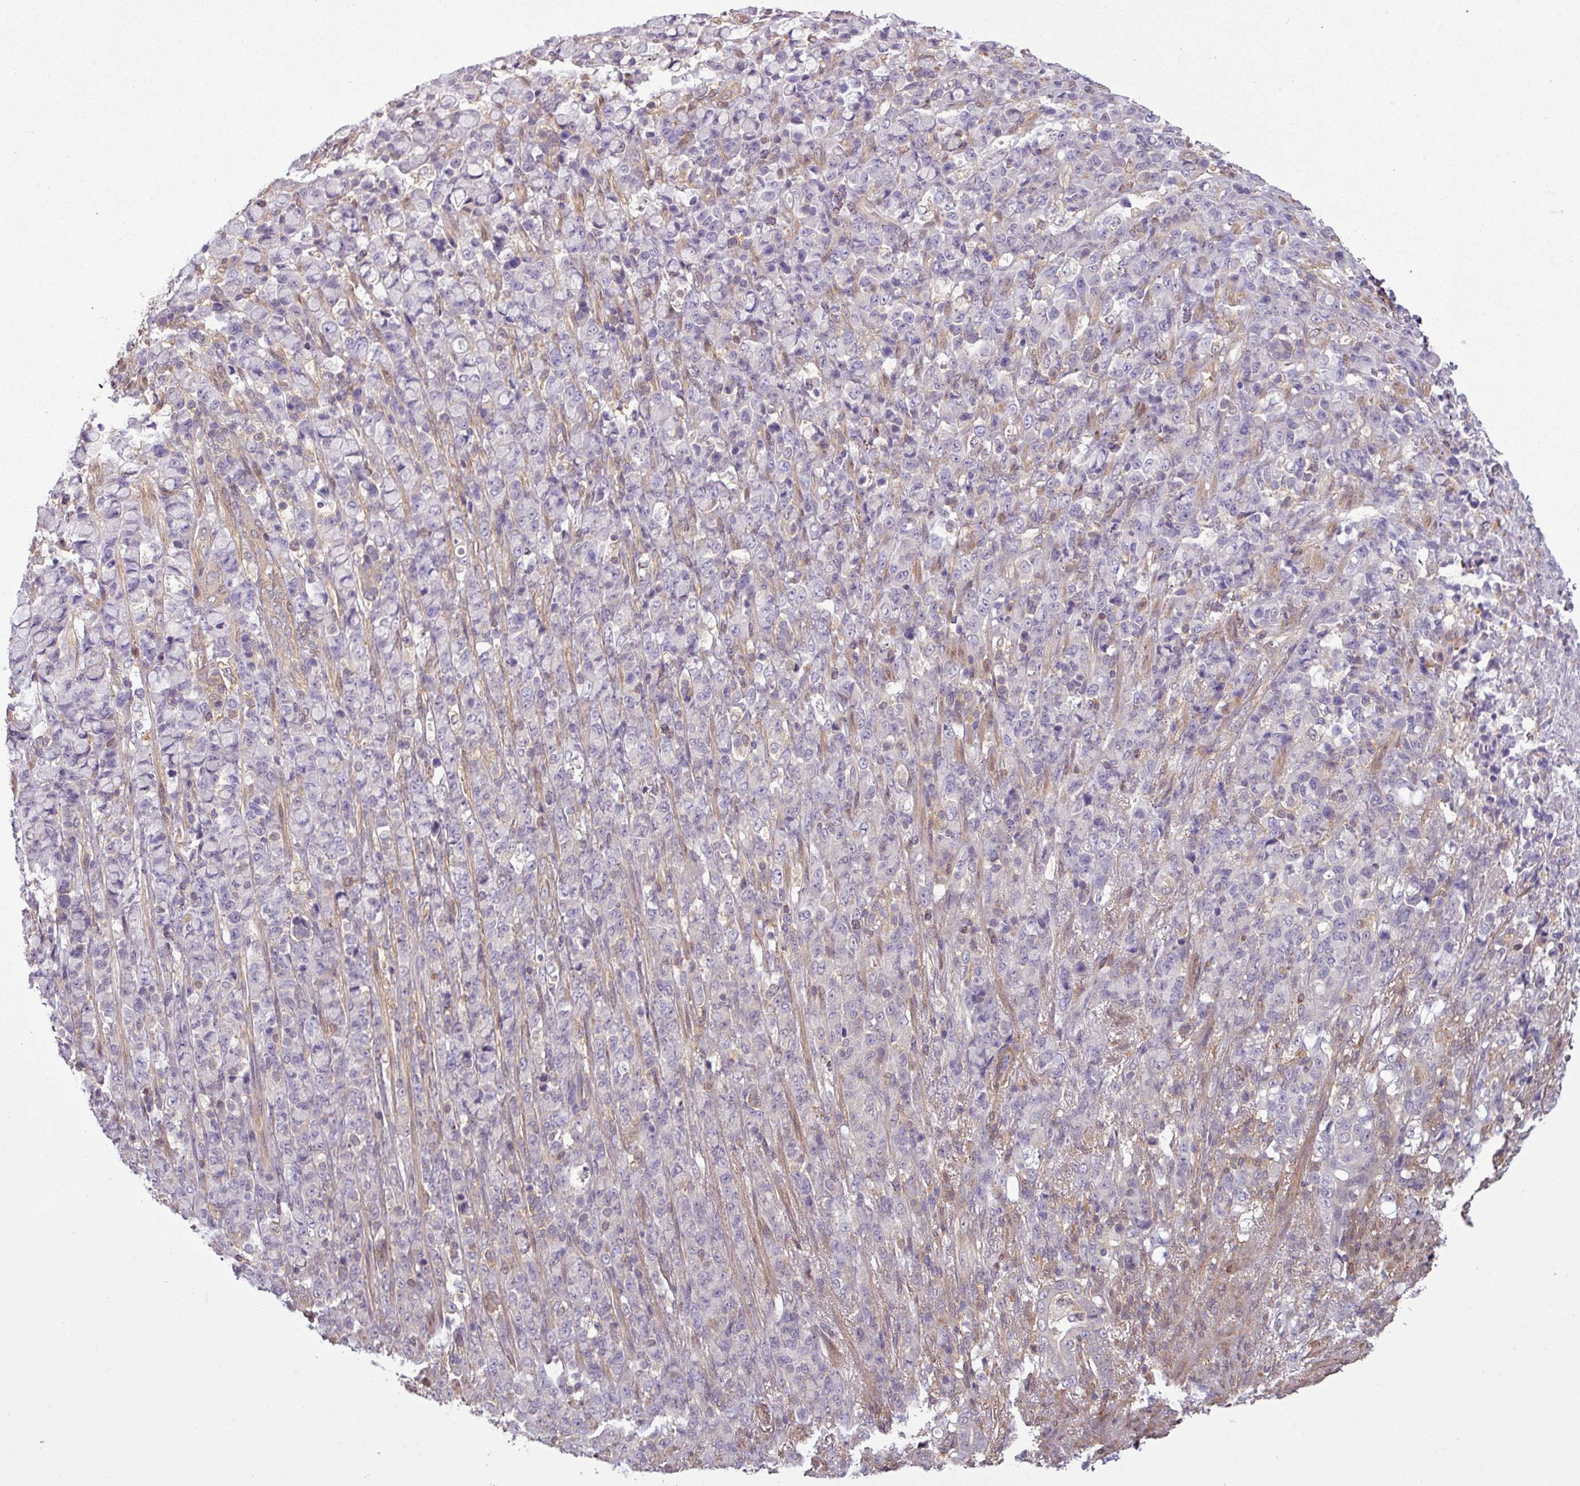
{"staining": {"intensity": "negative", "quantity": "none", "location": "none"}, "tissue": "stomach cancer", "cell_type": "Tumor cells", "image_type": "cancer", "snomed": [{"axis": "morphology", "description": "Normal tissue, NOS"}, {"axis": "morphology", "description": "Adenocarcinoma, NOS"}, {"axis": "topography", "description": "Stomach"}], "caption": "IHC photomicrograph of neoplastic tissue: human stomach cancer stained with DAB (3,3'-diaminobenzidine) demonstrates no significant protein staining in tumor cells. (DAB immunohistochemistry visualized using brightfield microscopy, high magnification).", "gene": "SH3BGRL", "patient": {"sex": "female", "age": 79}}